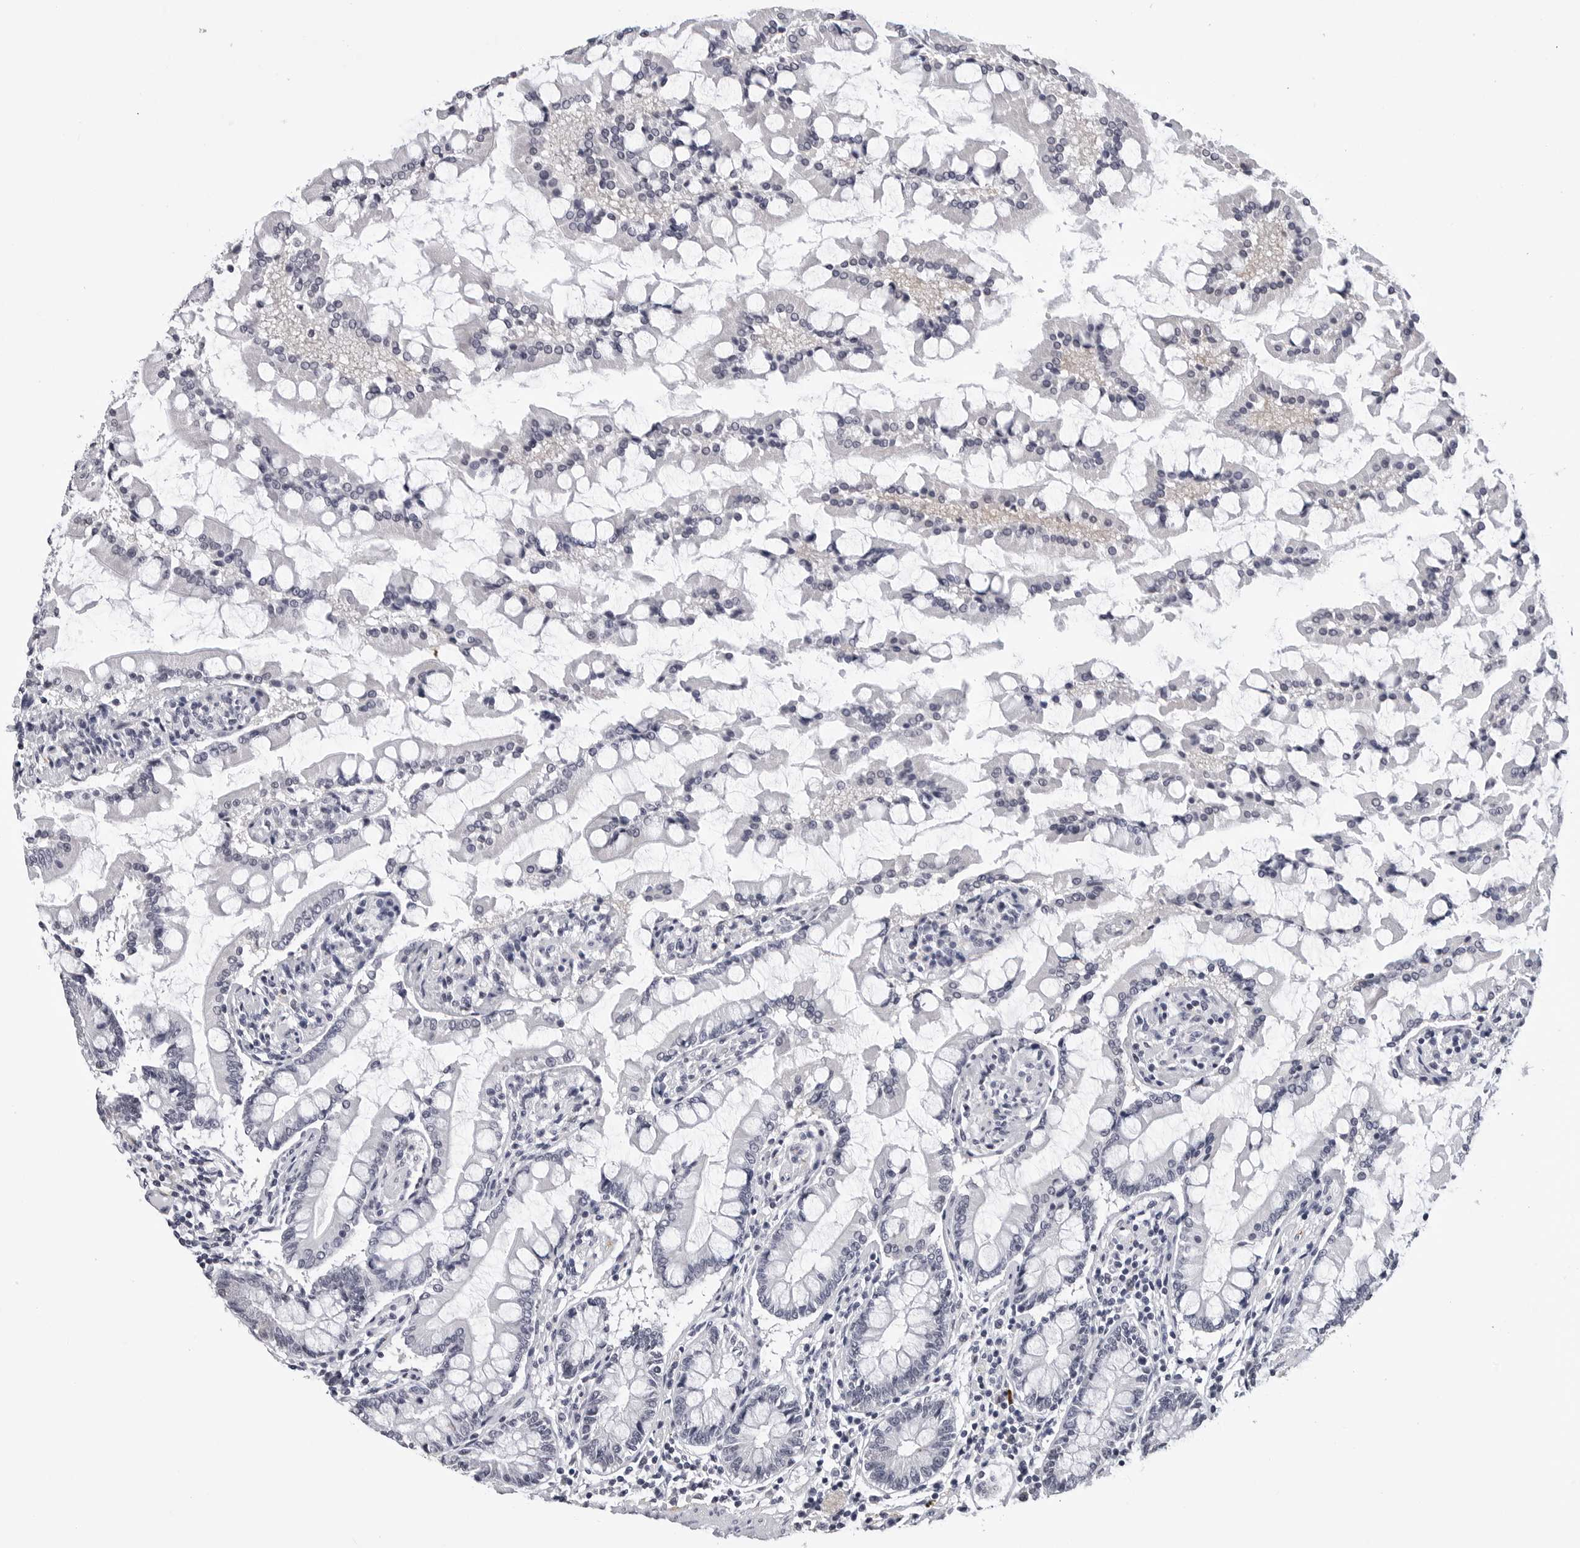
{"staining": {"intensity": "weak", "quantity": "<25%", "location": "cytoplasmic/membranous"}, "tissue": "small intestine", "cell_type": "Glandular cells", "image_type": "normal", "snomed": [{"axis": "morphology", "description": "Normal tissue, NOS"}, {"axis": "topography", "description": "Small intestine"}], "caption": "High power microscopy image of an IHC micrograph of unremarkable small intestine, revealing no significant positivity in glandular cells. The staining is performed using DAB brown chromogen with nuclei counter-stained in using hematoxylin.", "gene": "GNL2", "patient": {"sex": "male", "age": 41}}